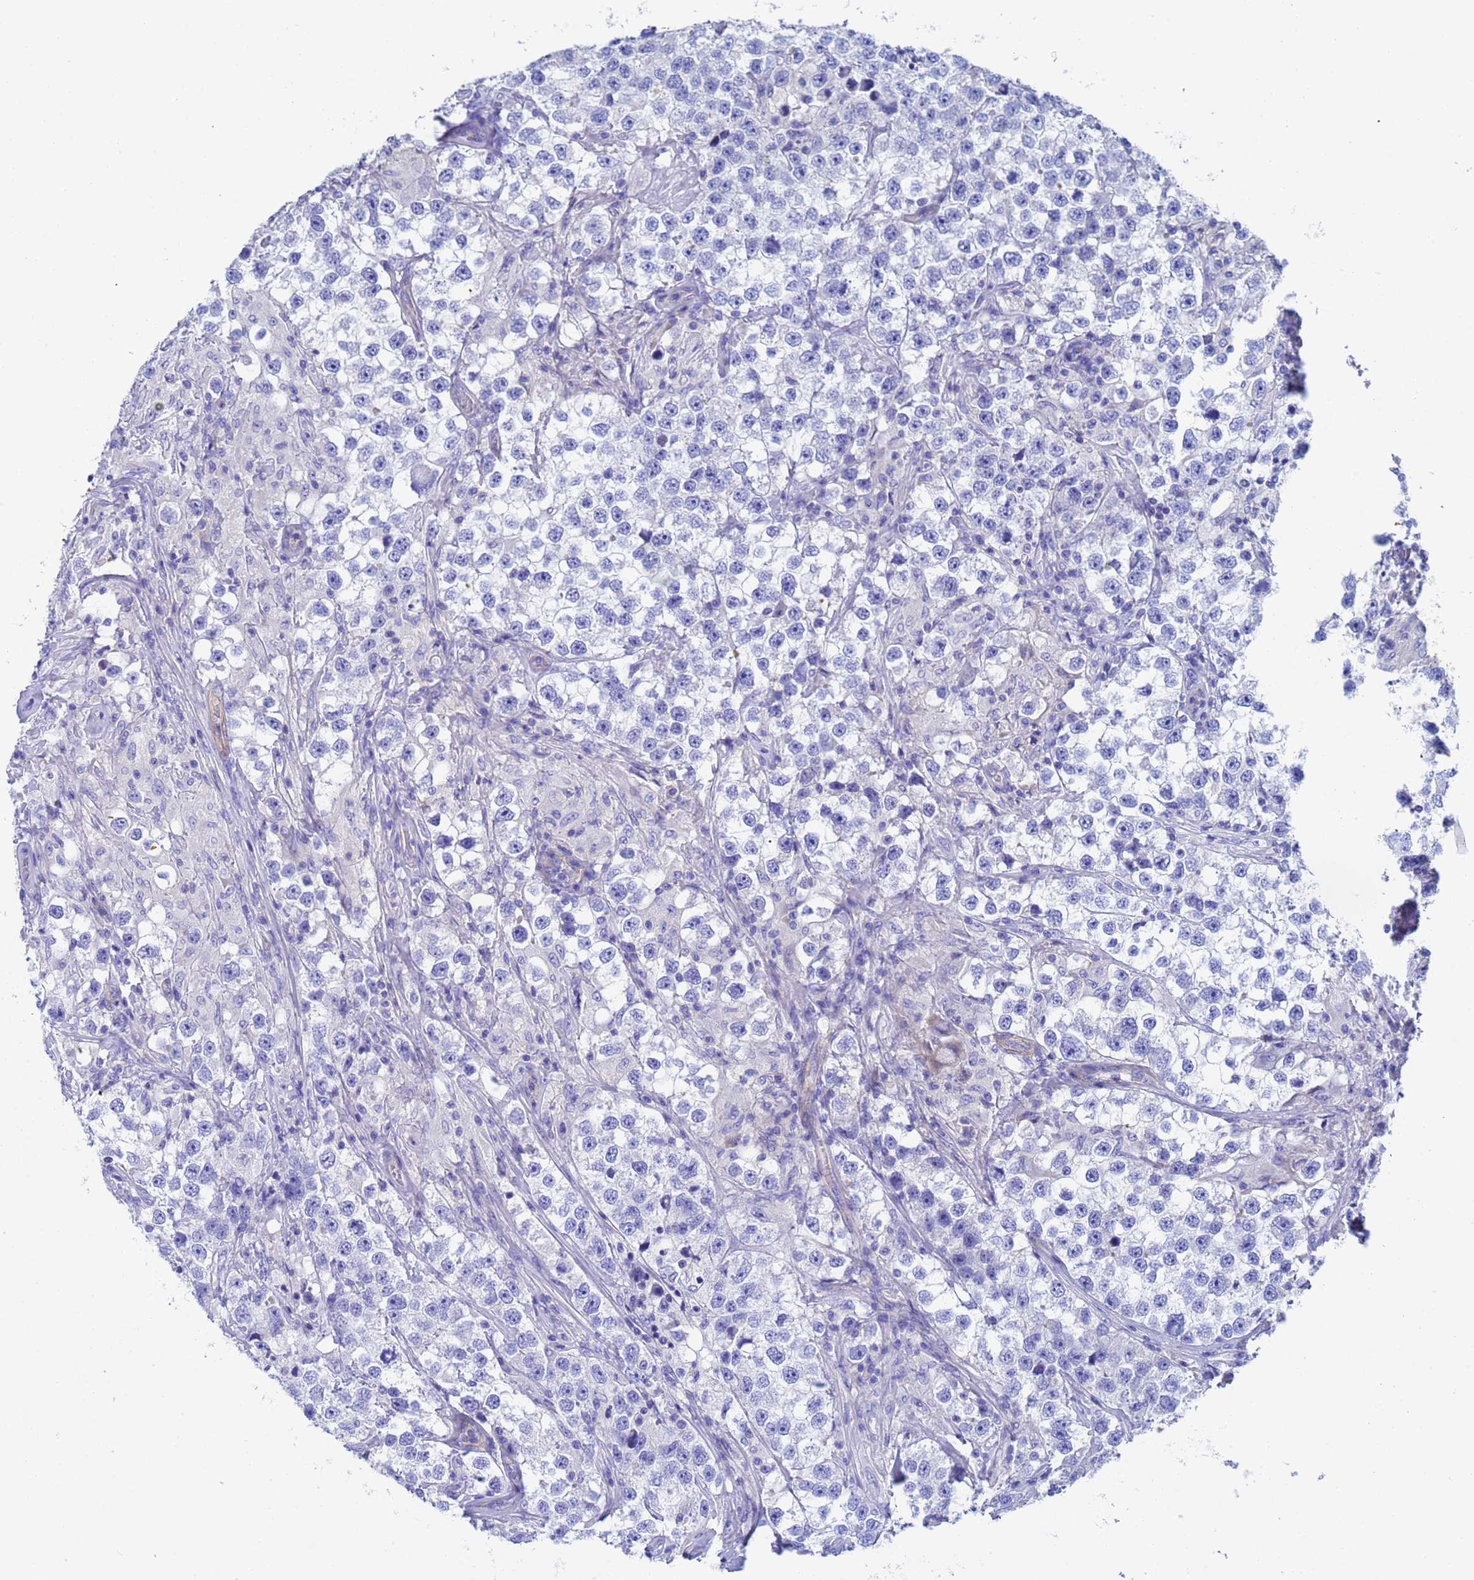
{"staining": {"intensity": "negative", "quantity": "none", "location": "none"}, "tissue": "testis cancer", "cell_type": "Tumor cells", "image_type": "cancer", "snomed": [{"axis": "morphology", "description": "Seminoma, NOS"}, {"axis": "topography", "description": "Testis"}], "caption": "High magnification brightfield microscopy of testis seminoma stained with DAB (3,3'-diaminobenzidine) (brown) and counterstained with hematoxylin (blue): tumor cells show no significant positivity. The staining was performed using DAB (3,3'-diaminobenzidine) to visualize the protein expression in brown, while the nuclei were stained in blue with hematoxylin (Magnification: 20x).", "gene": "CST4", "patient": {"sex": "male", "age": 46}}